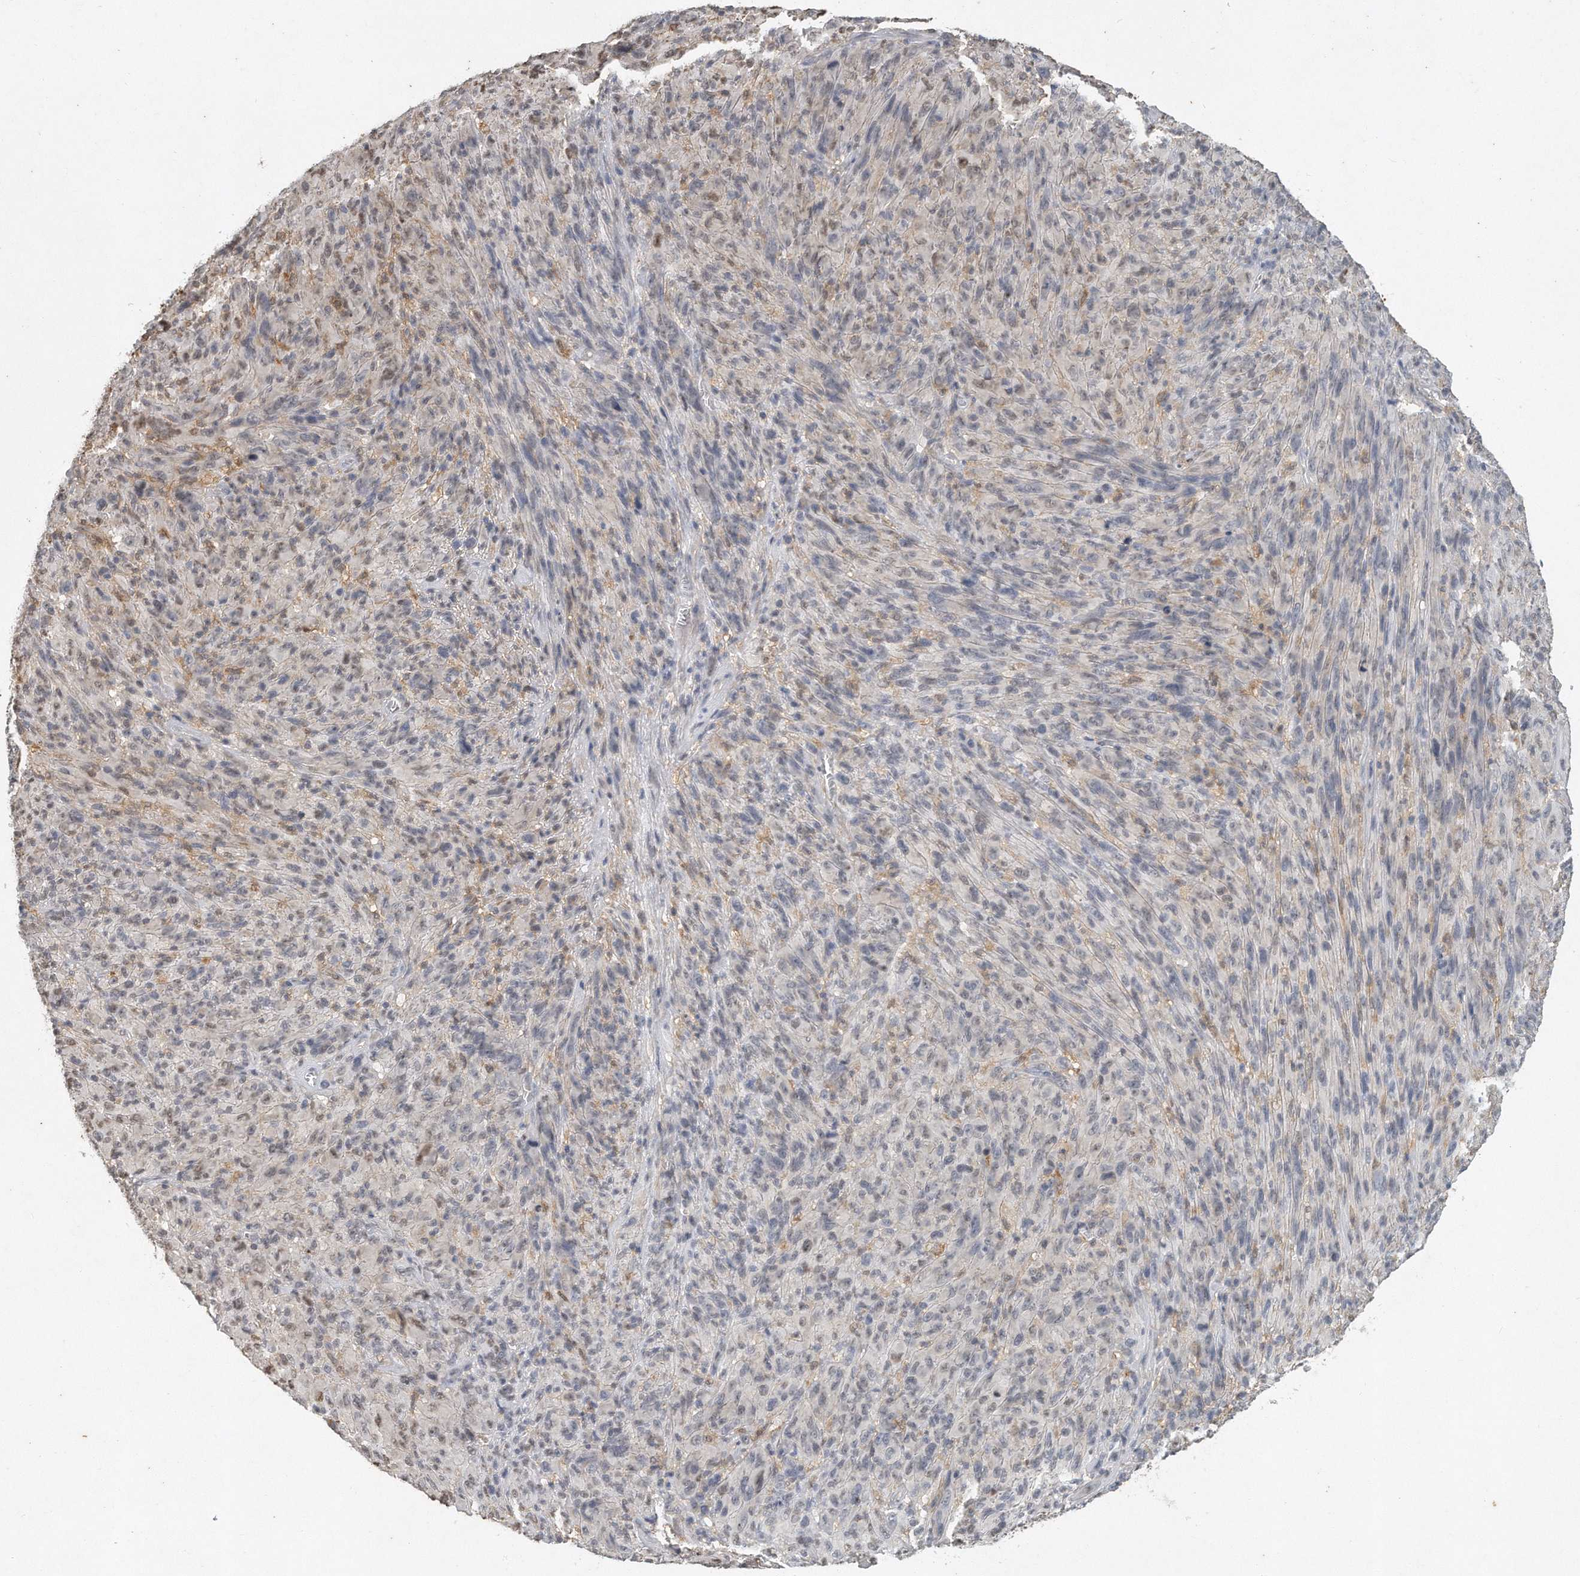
{"staining": {"intensity": "weak", "quantity": "25%-75%", "location": "nuclear"}, "tissue": "melanoma", "cell_type": "Tumor cells", "image_type": "cancer", "snomed": [{"axis": "morphology", "description": "Malignant melanoma, NOS"}, {"axis": "topography", "description": "Skin of head"}], "caption": "Malignant melanoma was stained to show a protein in brown. There is low levels of weak nuclear expression in approximately 25%-75% of tumor cells.", "gene": "CAMK1", "patient": {"sex": "male", "age": 96}}